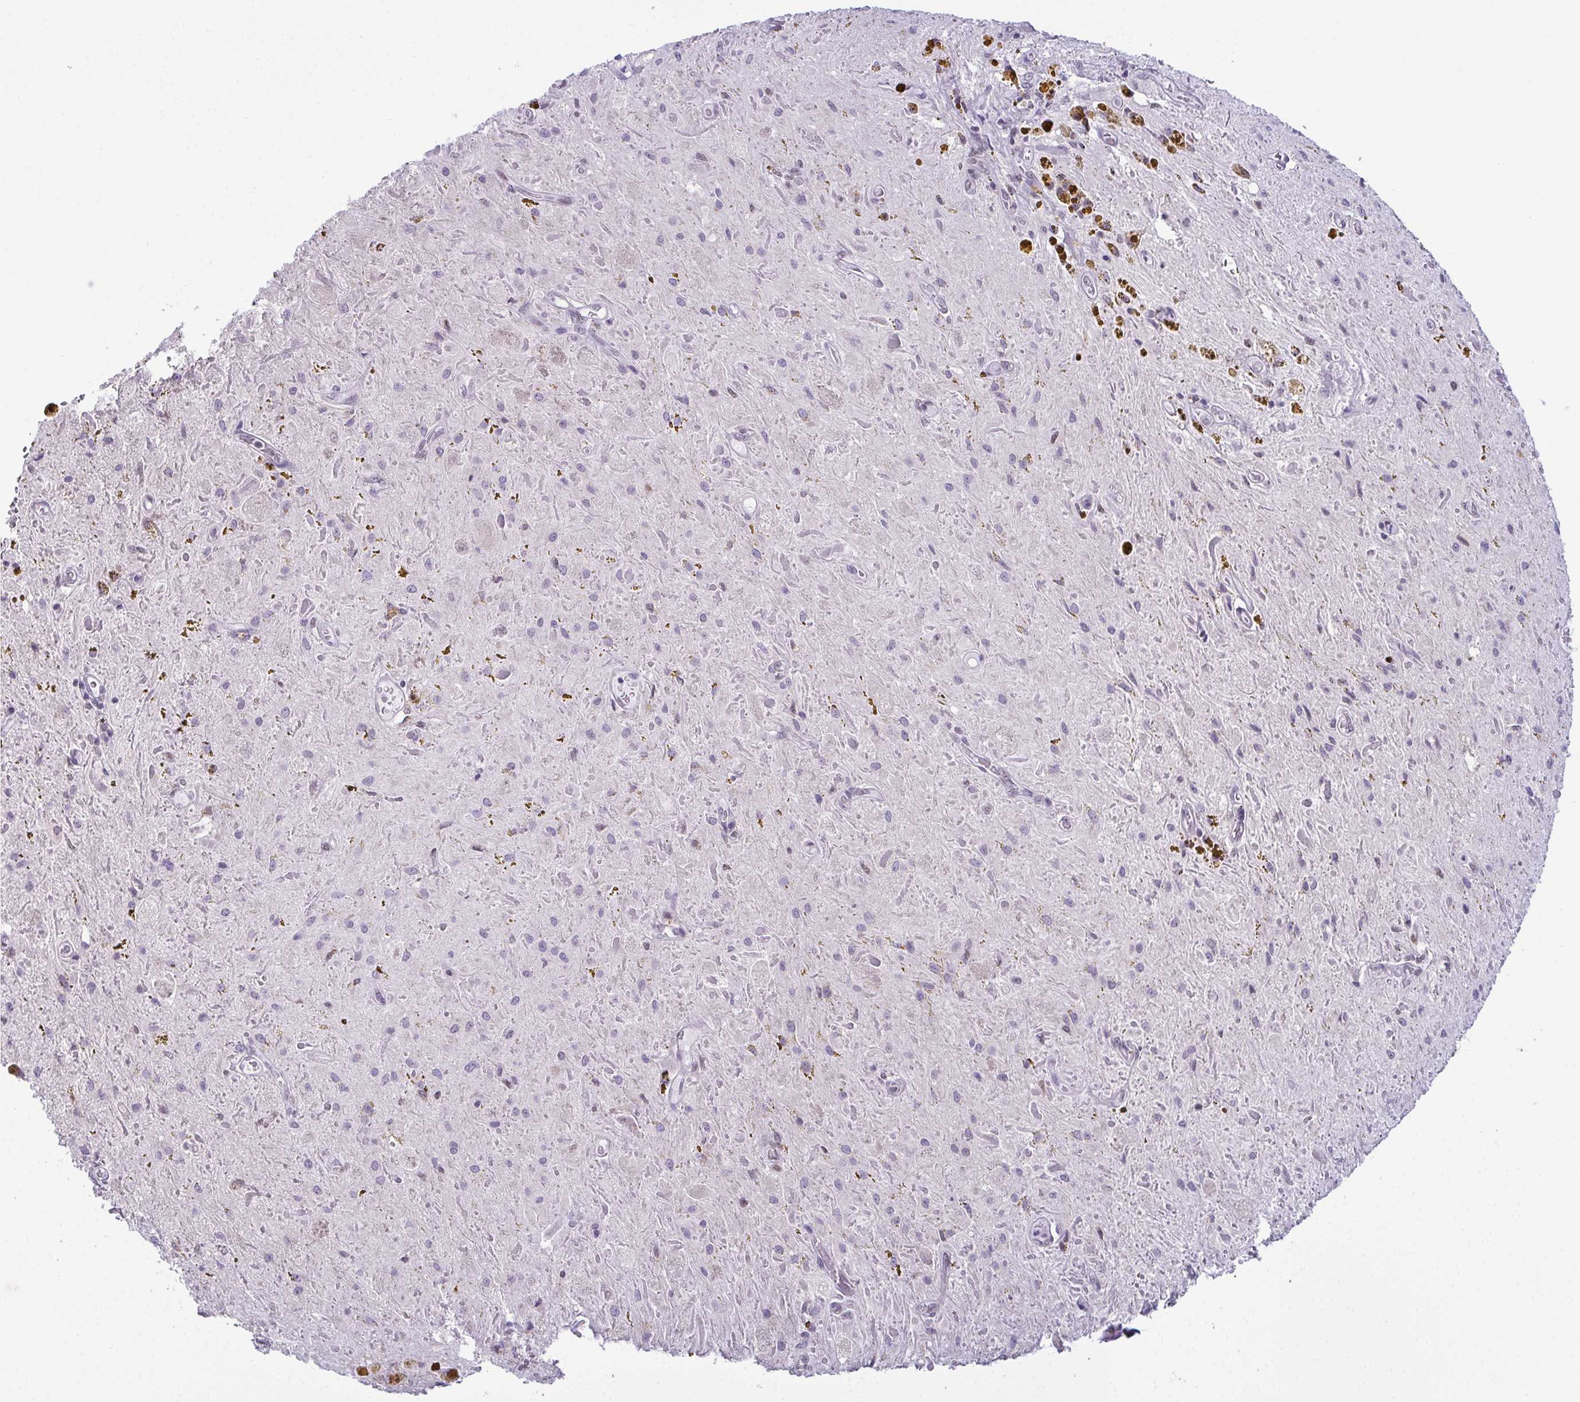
{"staining": {"intensity": "negative", "quantity": "none", "location": "none"}, "tissue": "glioma", "cell_type": "Tumor cells", "image_type": "cancer", "snomed": [{"axis": "morphology", "description": "Glioma, malignant, Low grade"}, {"axis": "topography", "description": "Cerebellum"}], "caption": "There is no significant staining in tumor cells of glioma.", "gene": "RBM7", "patient": {"sex": "female", "age": 14}}